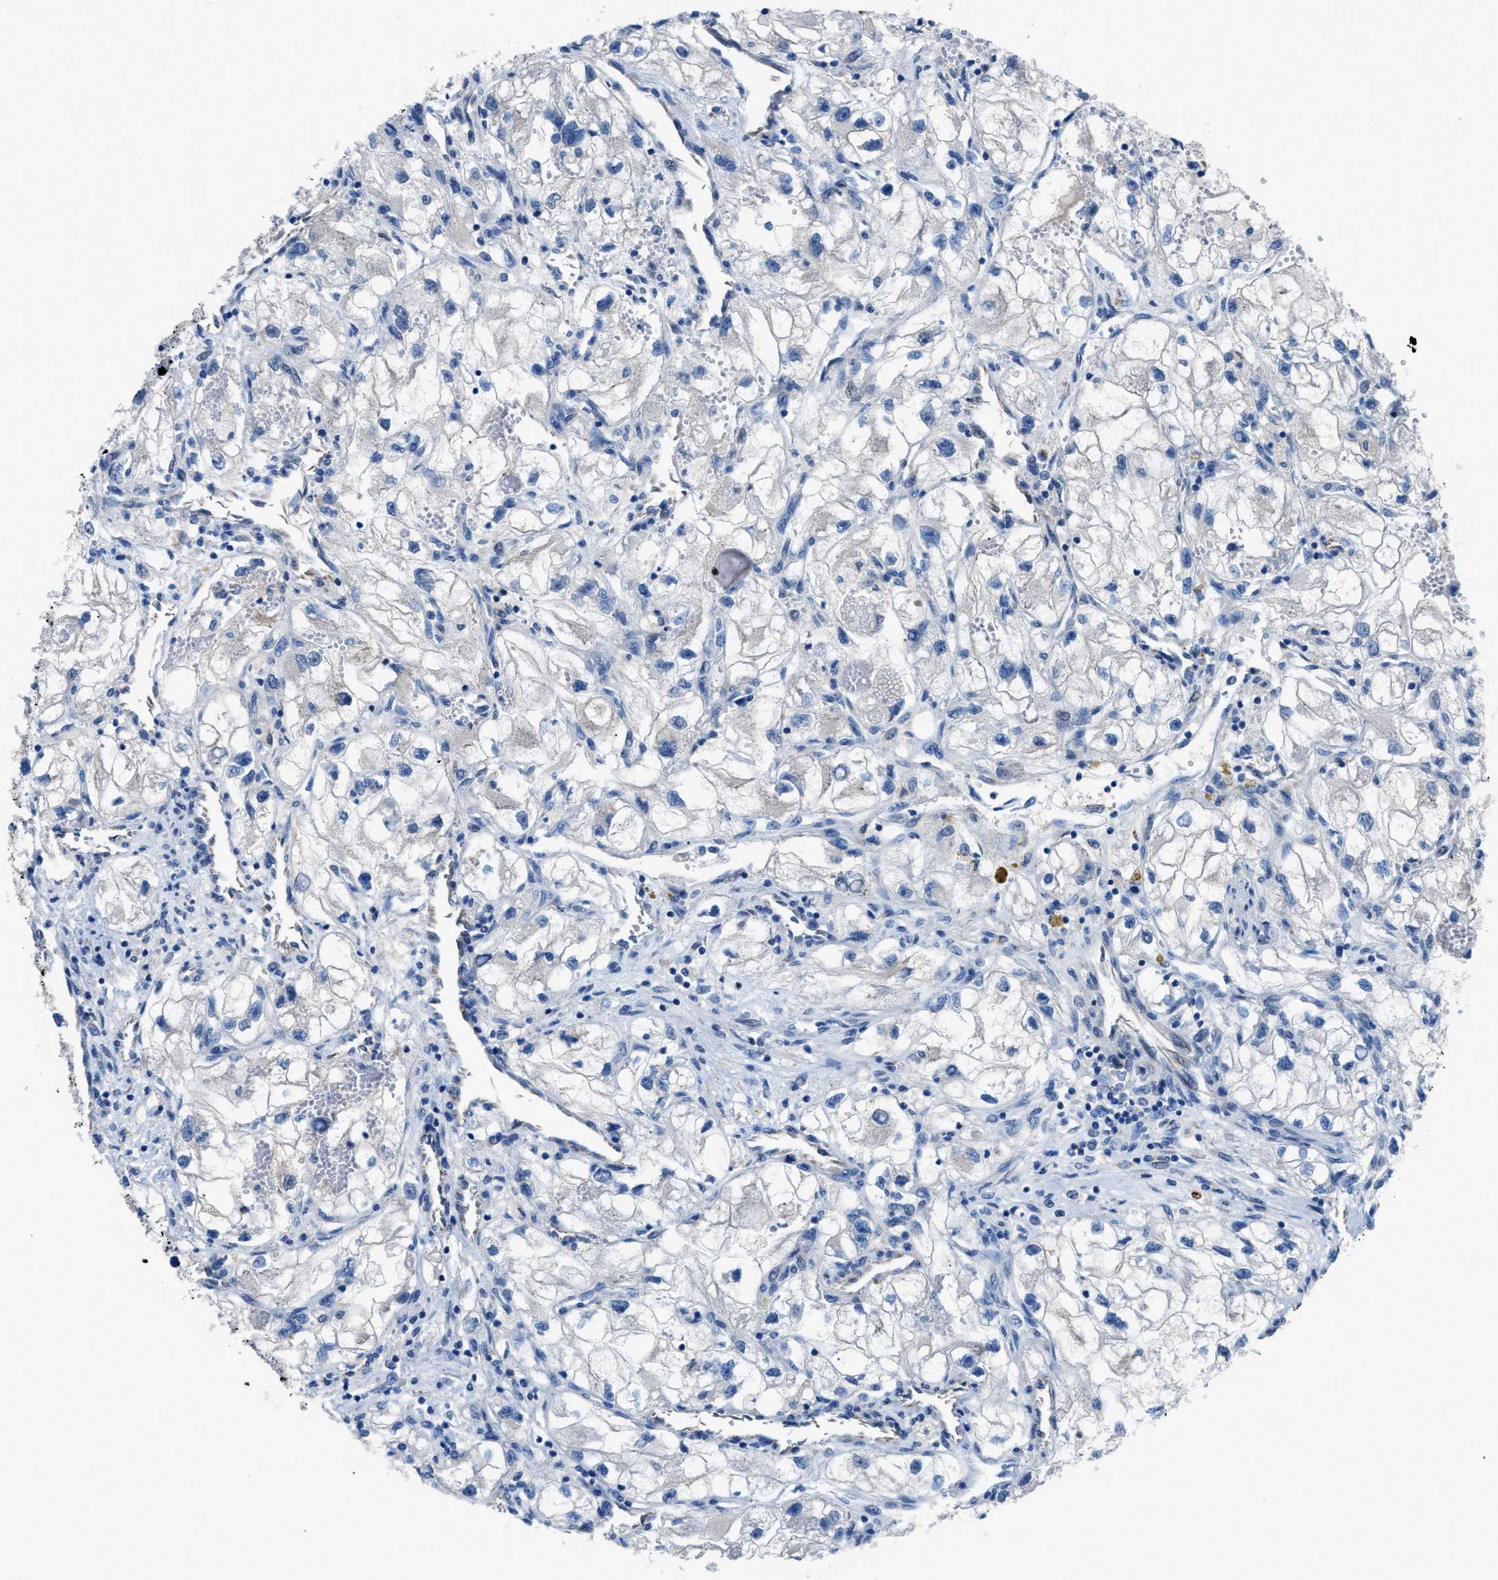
{"staining": {"intensity": "negative", "quantity": "none", "location": "none"}, "tissue": "renal cancer", "cell_type": "Tumor cells", "image_type": "cancer", "snomed": [{"axis": "morphology", "description": "Adenocarcinoma, NOS"}, {"axis": "topography", "description": "Kidney"}], "caption": "A high-resolution image shows immunohistochemistry staining of renal cancer, which exhibits no significant positivity in tumor cells.", "gene": "ITPR1", "patient": {"sex": "female", "age": 70}}